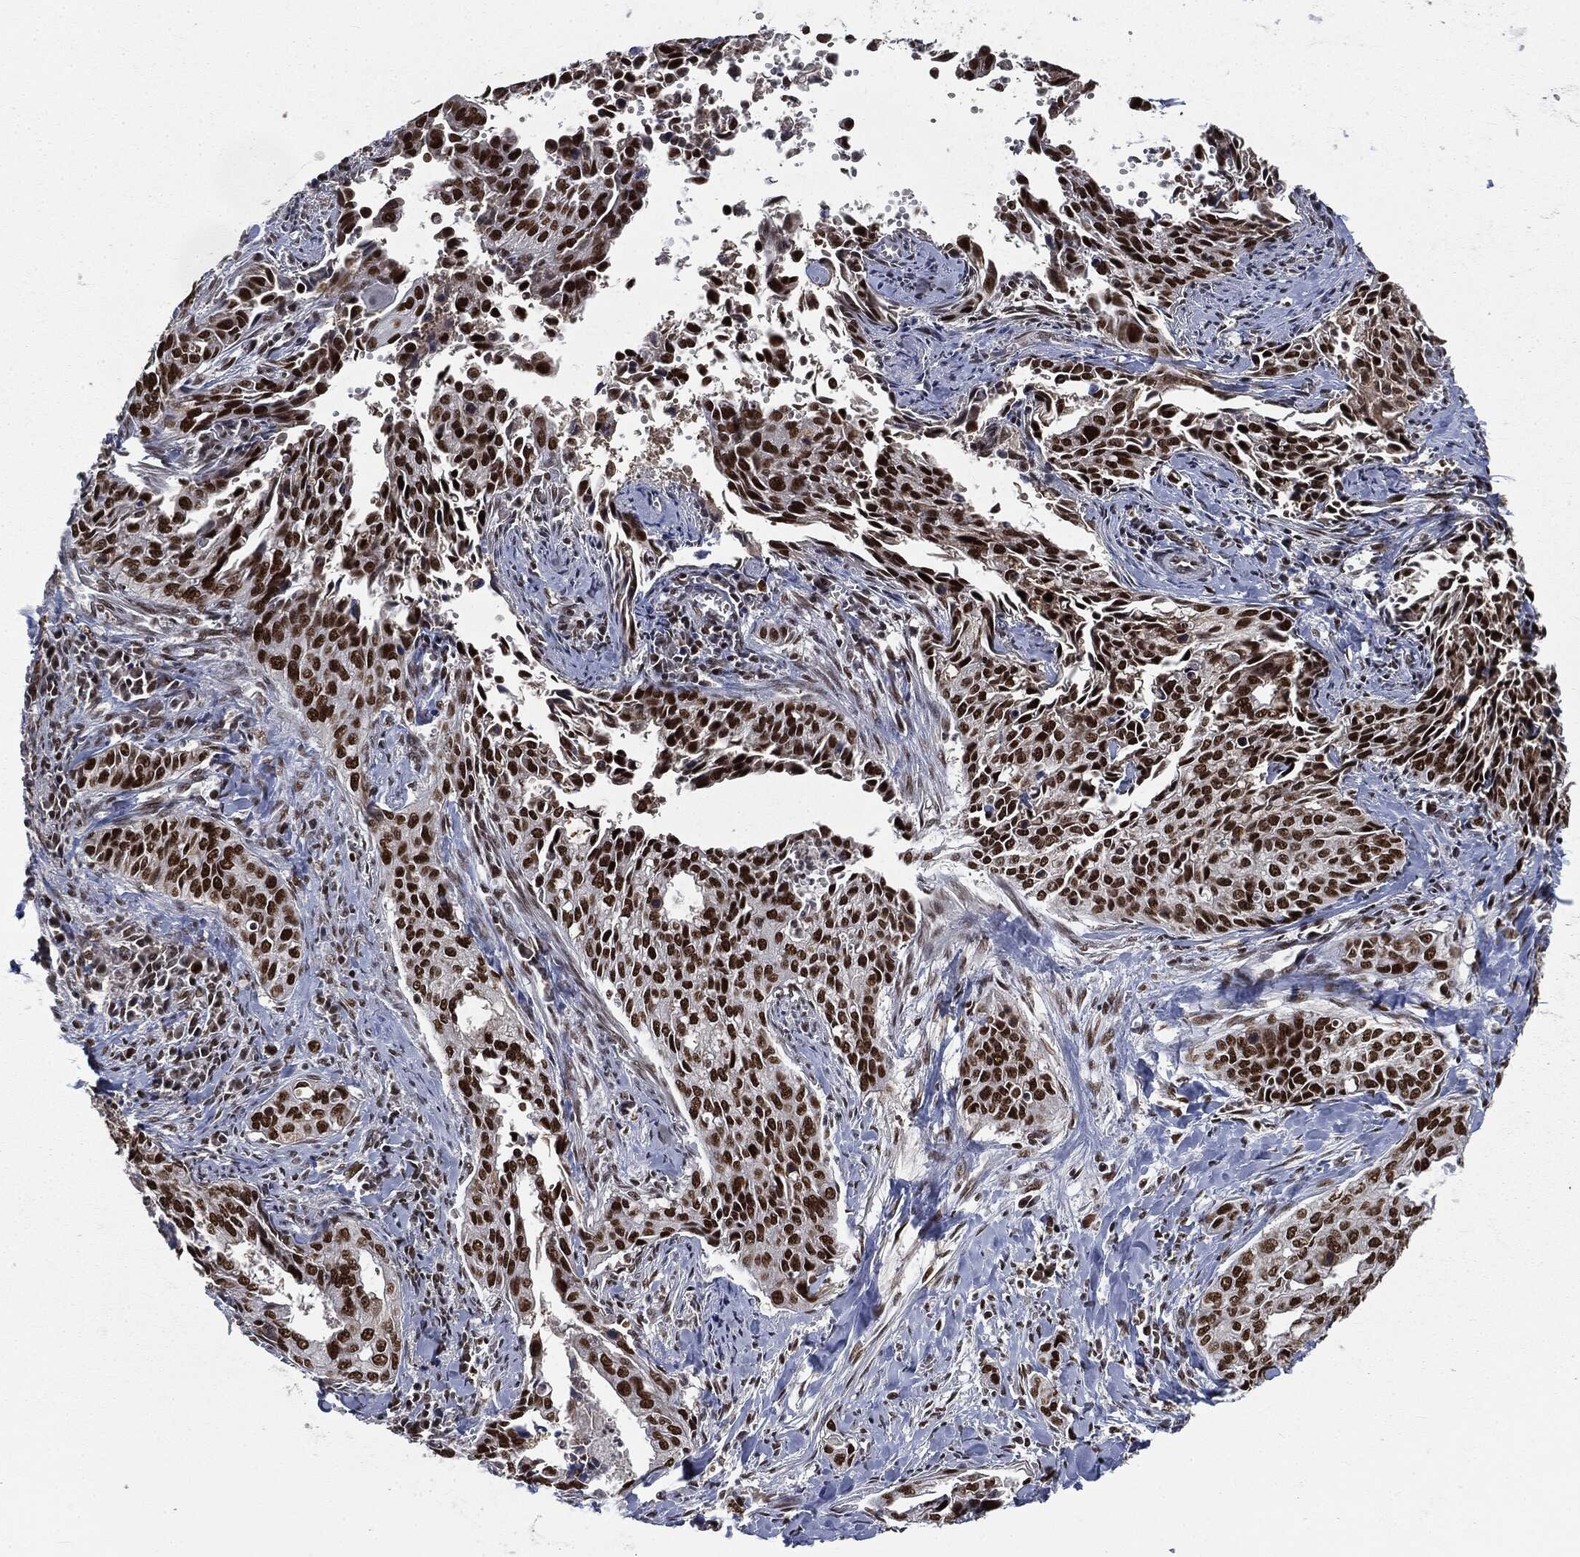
{"staining": {"intensity": "strong", "quantity": ">75%", "location": "nuclear"}, "tissue": "cervical cancer", "cell_type": "Tumor cells", "image_type": "cancer", "snomed": [{"axis": "morphology", "description": "Squamous cell carcinoma, NOS"}, {"axis": "topography", "description": "Cervix"}], "caption": "The image reveals immunohistochemical staining of cervical cancer. There is strong nuclear positivity is present in about >75% of tumor cells. Ihc stains the protein in brown and the nuclei are stained blue.", "gene": "DPH2", "patient": {"sex": "female", "age": 29}}